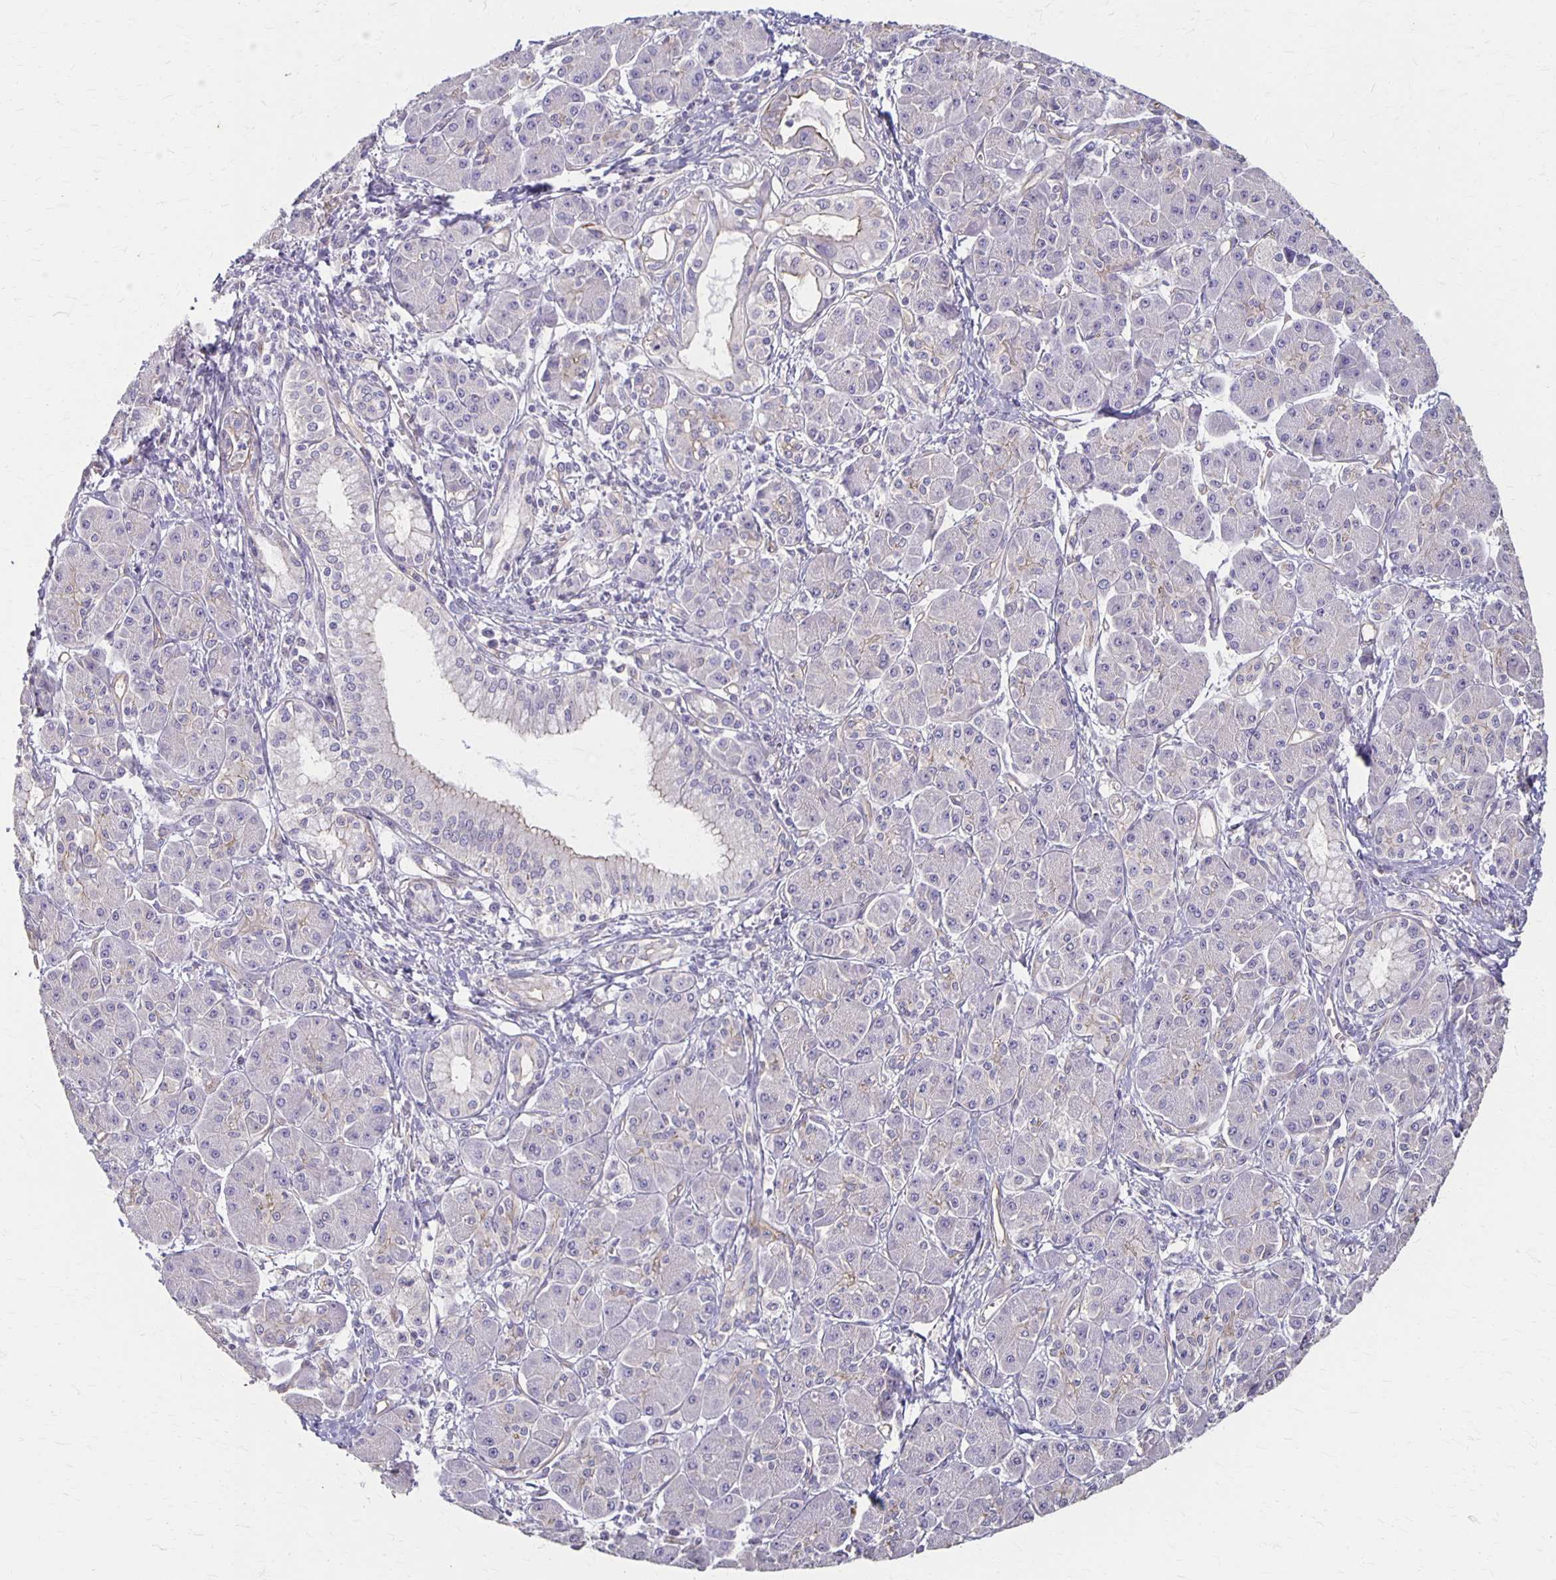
{"staining": {"intensity": "negative", "quantity": "none", "location": "none"}, "tissue": "pancreatic cancer", "cell_type": "Tumor cells", "image_type": "cancer", "snomed": [{"axis": "morphology", "description": "Adenocarcinoma, NOS"}, {"axis": "topography", "description": "Pancreas"}], "caption": "Tumor cells are negative for protein expression in human adenocarcinoma (pancreatic).", "gene": "PPP1R3E", "patient": {"sex": "male", "age": 70}}